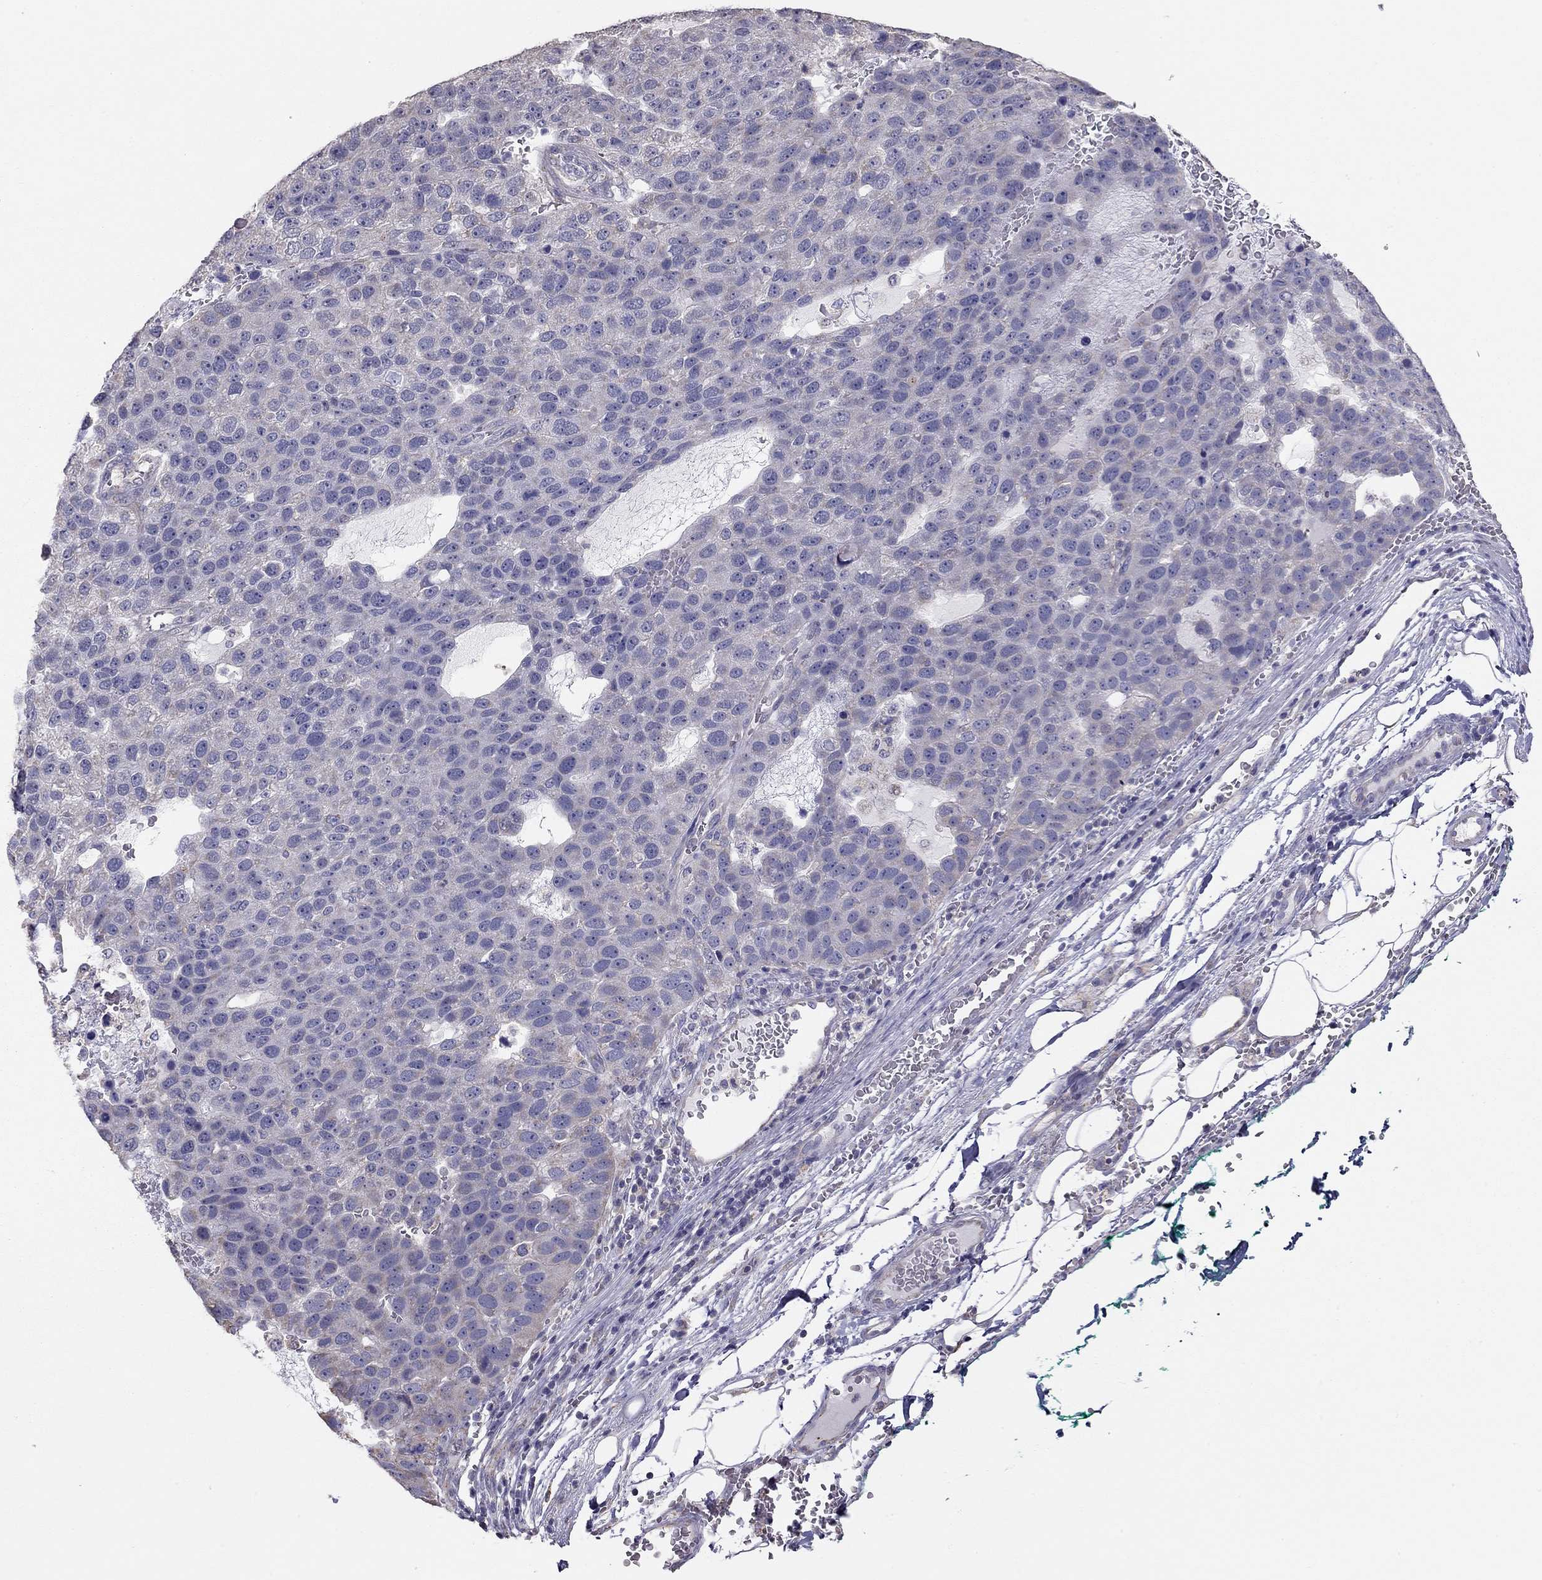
{"staining": {"intensity": "negative", "quantity": "none", "location": "none"}, "tissue": "pancreatic cancer", "cell_type": "Tumor cells", "image_type": "cancer", "snomed": [{"axis": "morphology", "description": "Adenocarcinoma, NOS"}, {"axis": "topography", "description": "Pancreas"}], "caption": "This is an IHC image of human adenocarcinoma (pancreatic). There is no staining in tumor cells.", "gene": "LRIT3", "patient": {"sex": "female", "age": 61}}